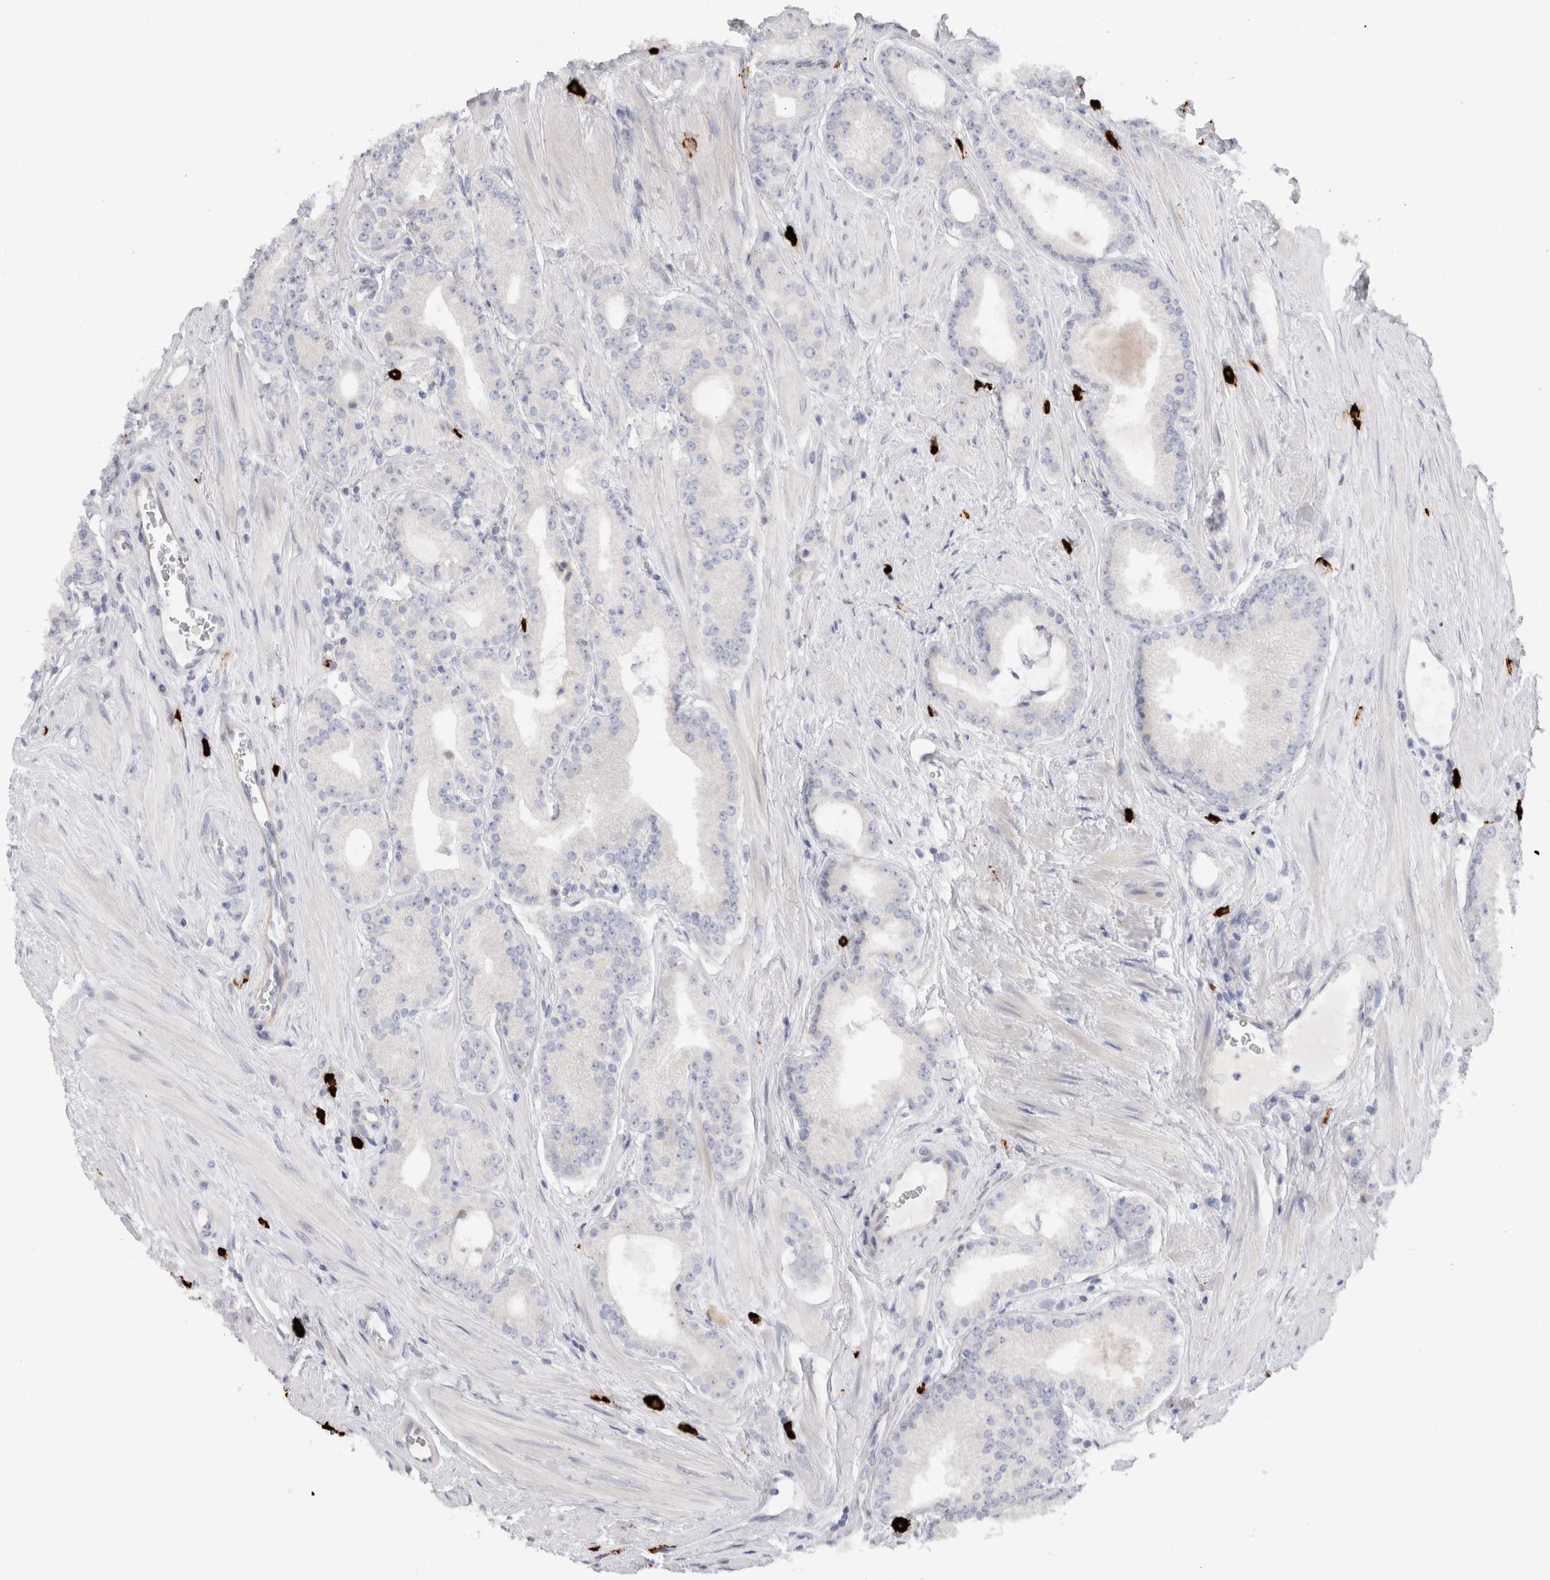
{"staining": {"intensity": "negative", "quantity": "none", "location": "none"}, "tissue": "prostate cancer", "cell_type": "Tumor cells", "image_type": "cancer", "snomed": [{"axis": "morphology", "description": "Adenocarcinoma, Low grade"}, {"axis": "topography", "description": "Prostate"}], "caption": "High power microscopy image of an immunohistochemistry (IHC) histopathology image of prostate cancer, revealing no significant positivity in tumor cells.", "gene": "SPINK2", "patient": {"sex": "male", "age": 62}}